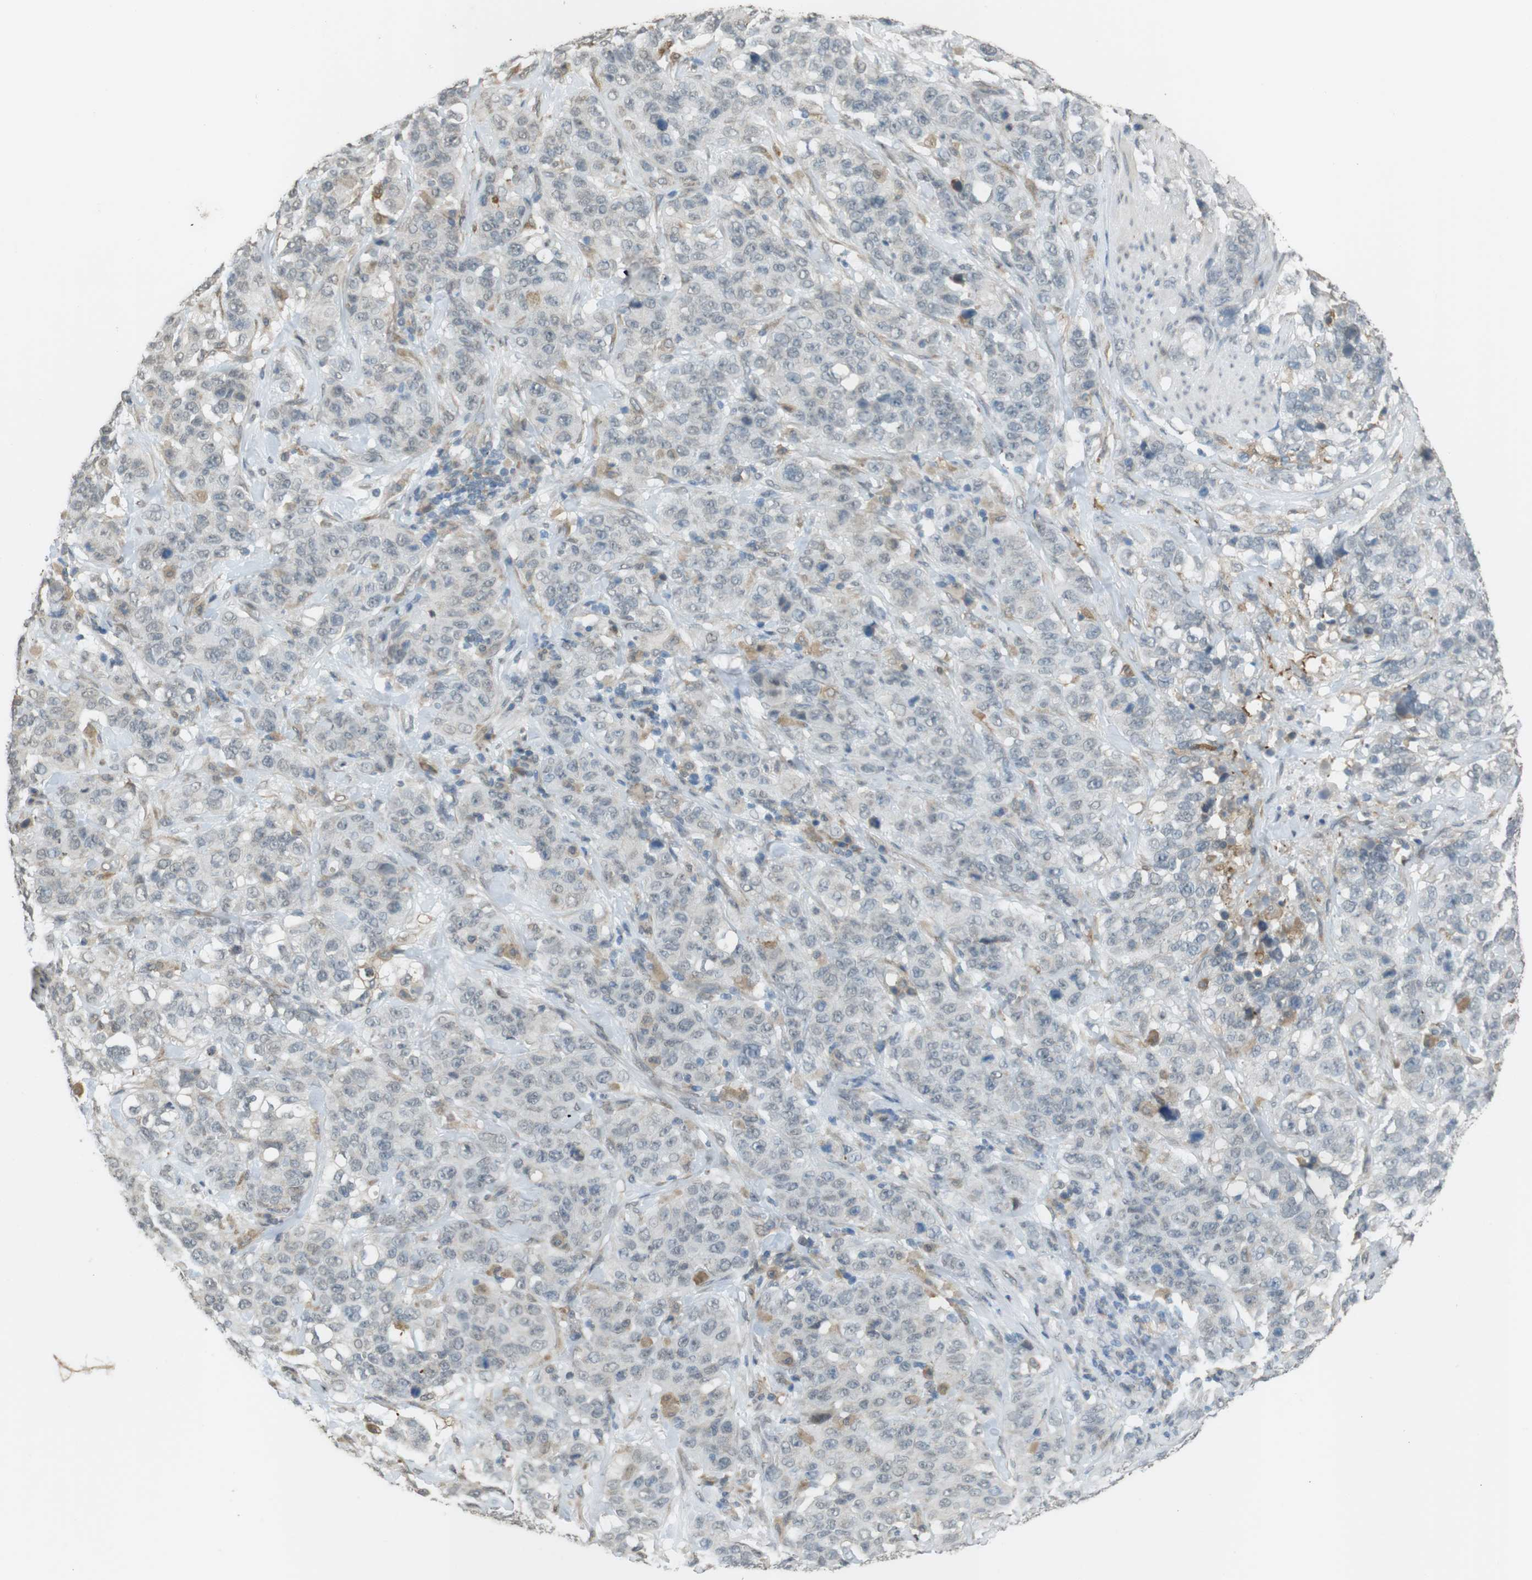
{"staining": {"intensity": "negative", "quantity": "none", "location": "none"}, "tissue": "stomach cancer", "cell_type": "Tumor cells", "image_type": "cancer", "snomed": [{"axis": "morphology", "description": "Adenocarcinoma, NOS"}, {"axis": "topography", "description": "Stomach"}], "caption": "Stomach adenocarcinoma was stained to show a protein in brown. There is no significant positivity in tumor cells. (Stains: DAB (3,3'-diaminobenzidine) immunohistochemistry (IHC) with hematoxylin counter stain, Microscopy: brightfield microscopy at high magnification).", "gene": "FZD10", "patient": {"sex": "male", "age": 48}}